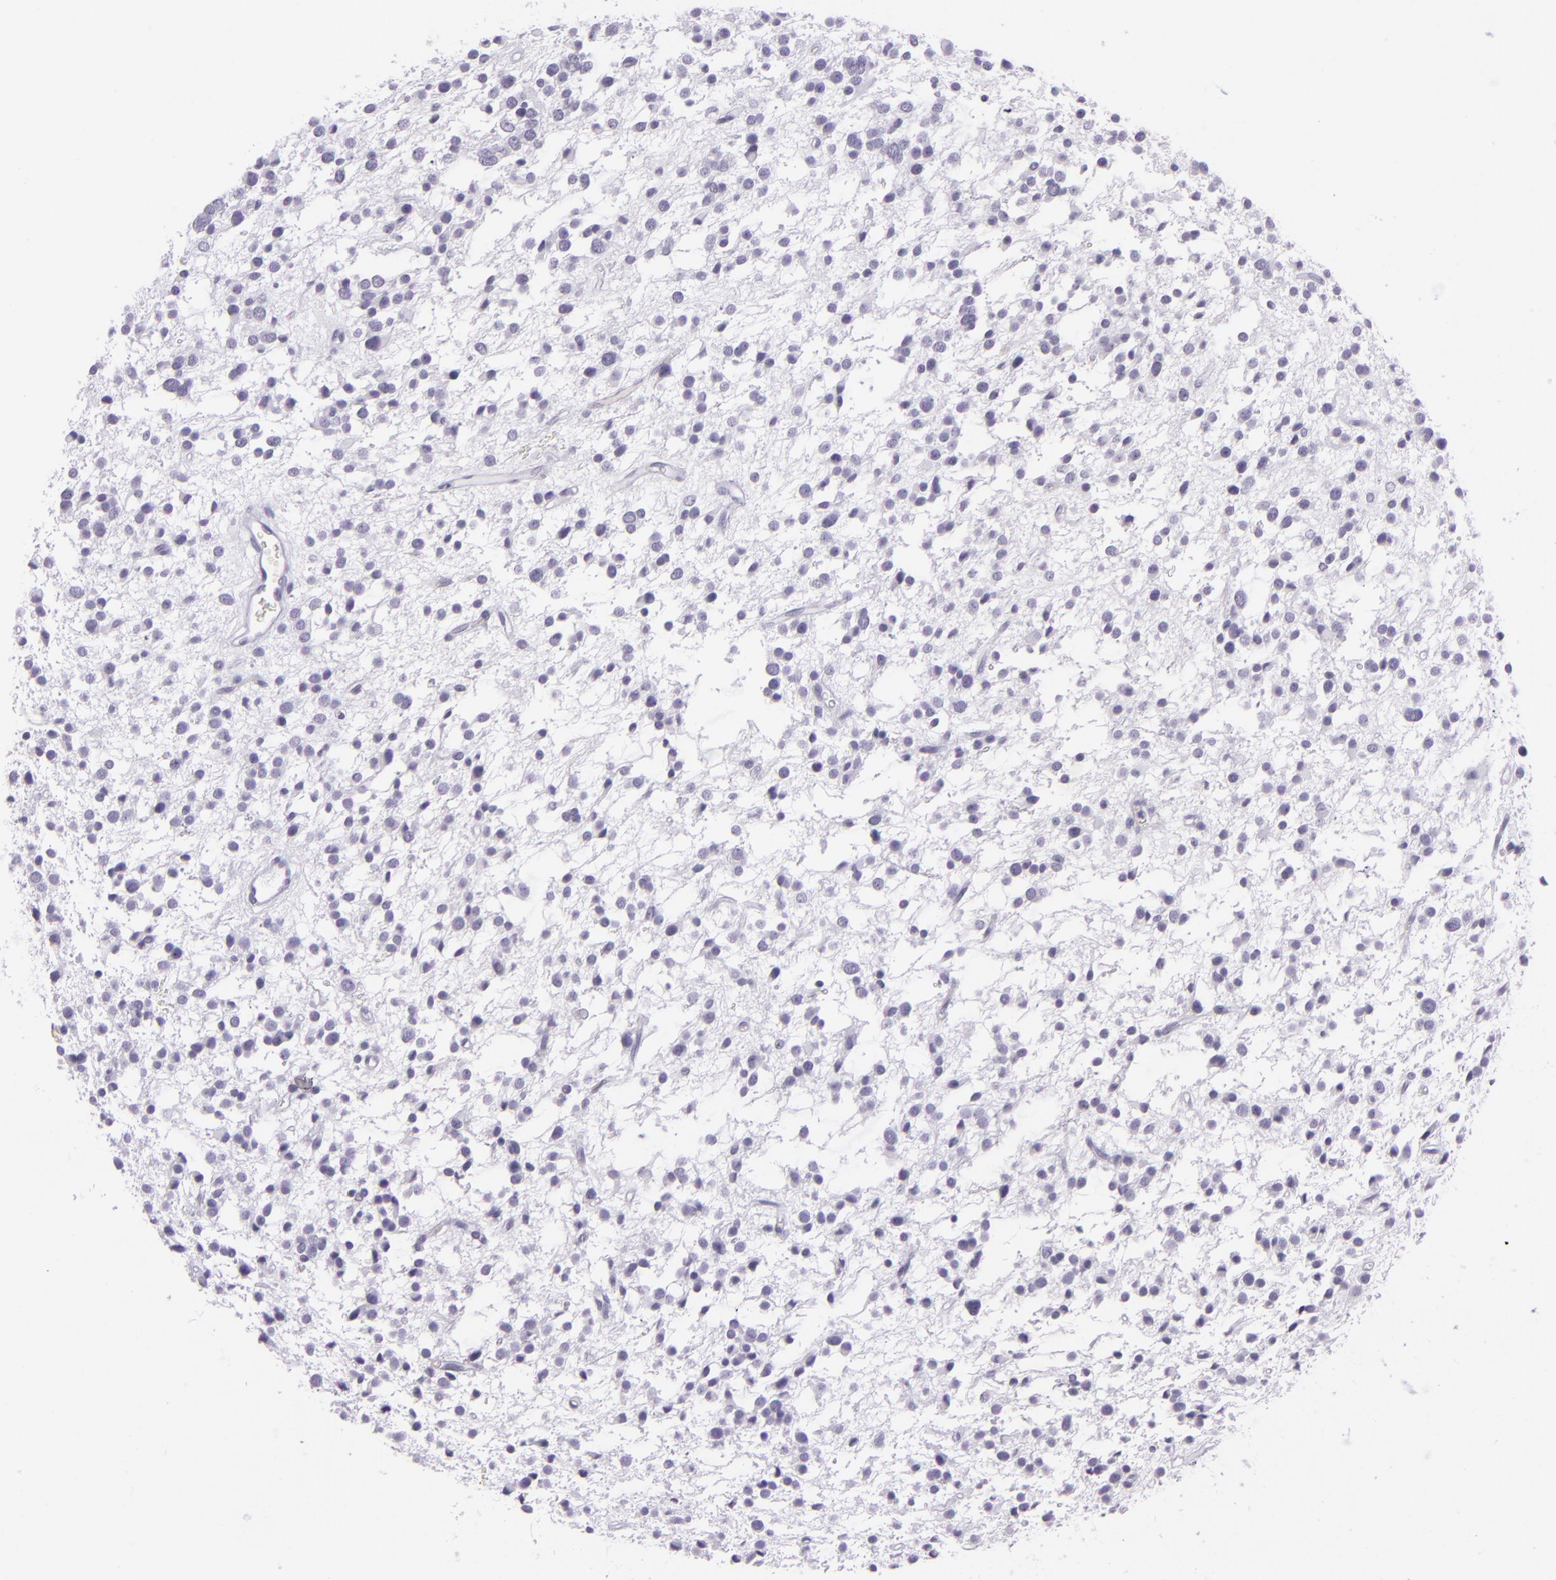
{"staining": {"intensity": "negative", "quantity": "none", "location": "none"}, "tissue": "glioma", "cell_type": "Tumor cells", "image_type": "cancer", "snomed": [{"axis": "morphology", "description": "Glioma, malignant, Low grade"}, {"axis": "topography", "description": "Brain"}], "caption": "A high-resolution histopathology image shows IHC staining of malignant glioma (low-grade), which exhibits no significant positivity in tumor cells.", "gene": "MUC6", "patient": {"sex": "female", "age": 36}}